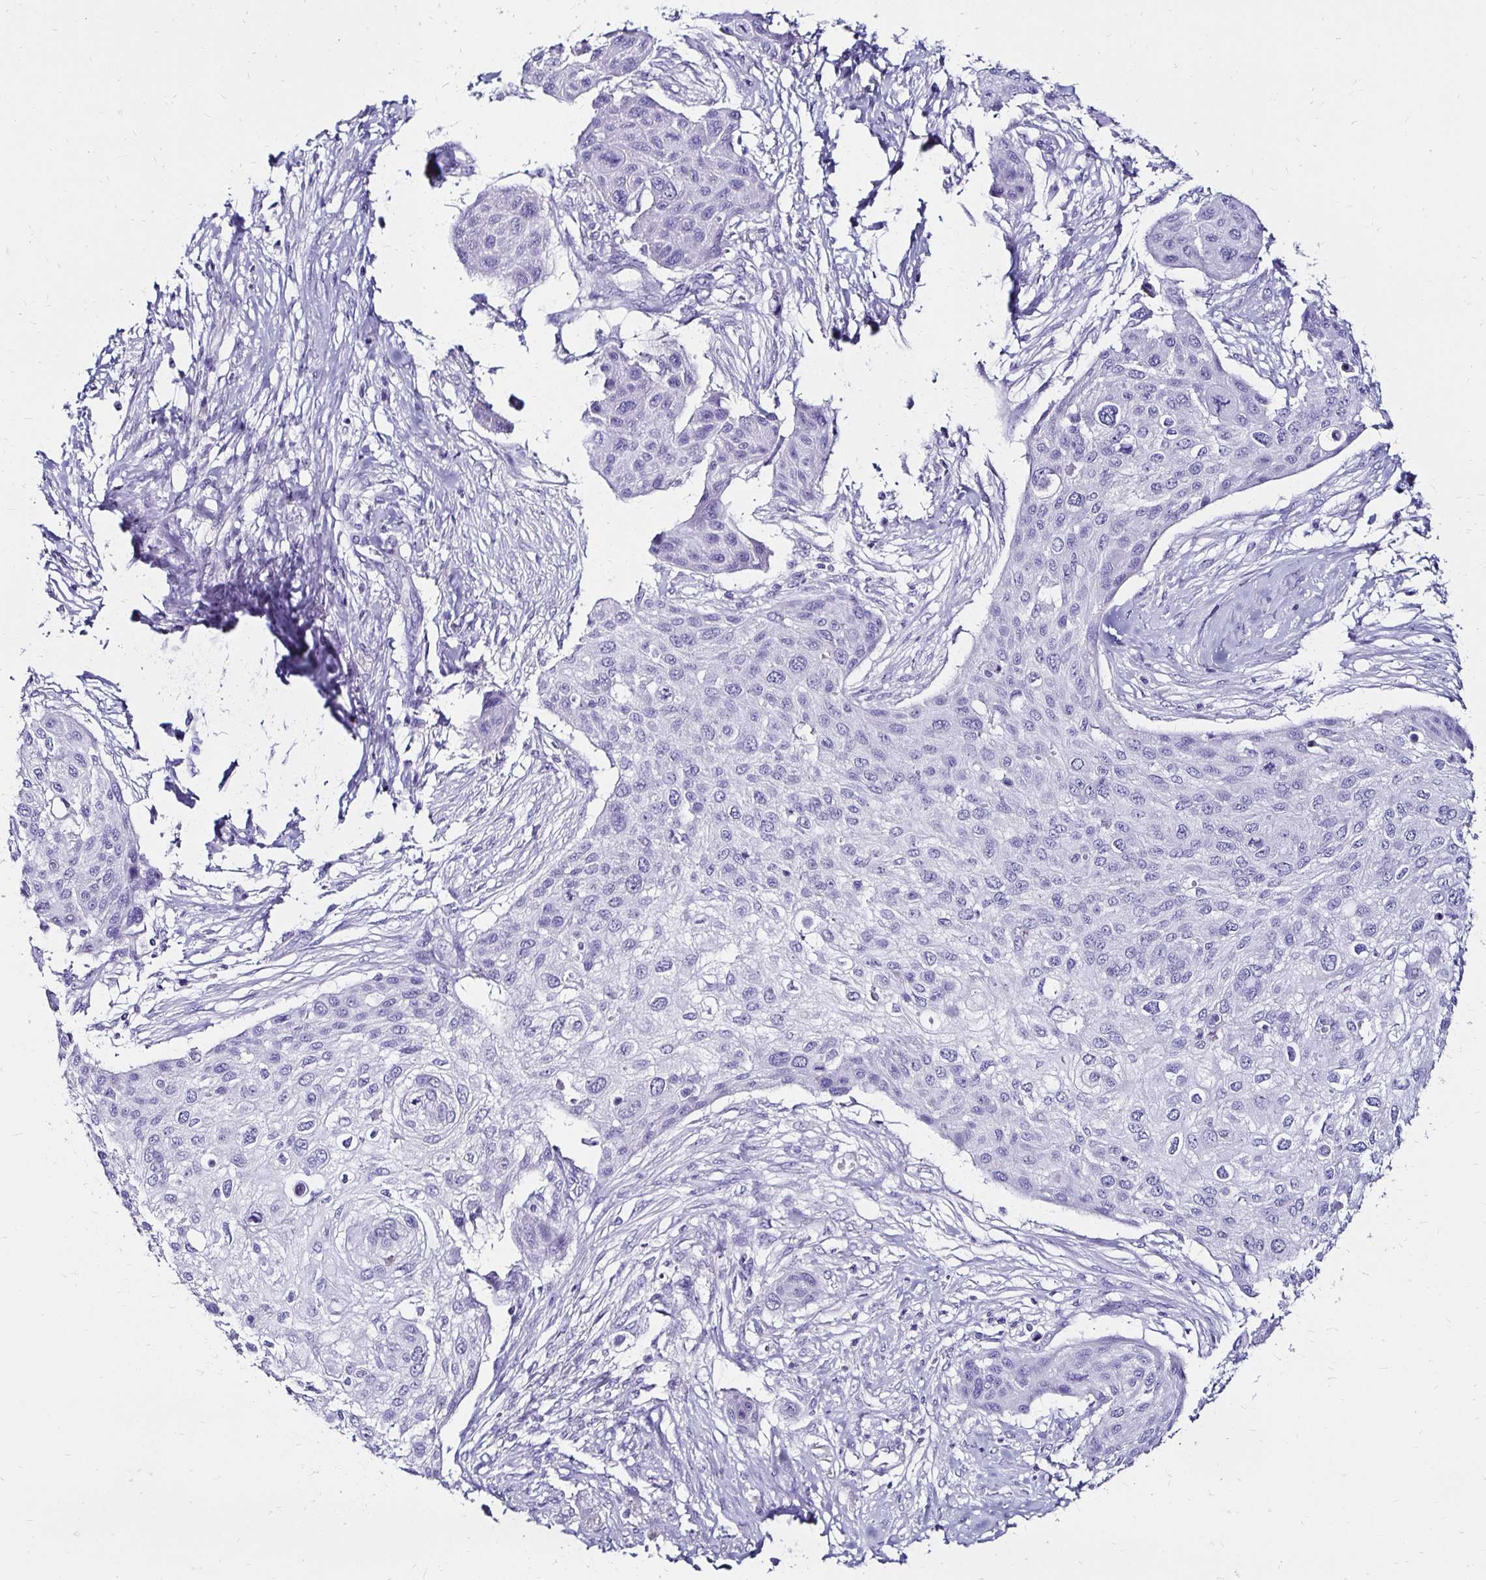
{"staining": {"intensity": "negative", "quantity": "none", "location": "none"}, "tissue": "skin cancer", "cell_type": "Tumor cells", "image_type": "cancer", "snomed": [{"axis": "morphology", "description": "Squamous cell carcinoma, NOS"}, {"axis": "topography", "description": "Skin"}], "caption": "High magnification brightfield microscopy of skin cancer stained with DAB (3,3'-diaminobenzidine) (brown) and counterstained with hematoxylin (blue): tumor cells show no significant positivity.", "gene": "KCNT1", "patient": {"sex": "female", "age": 87}}